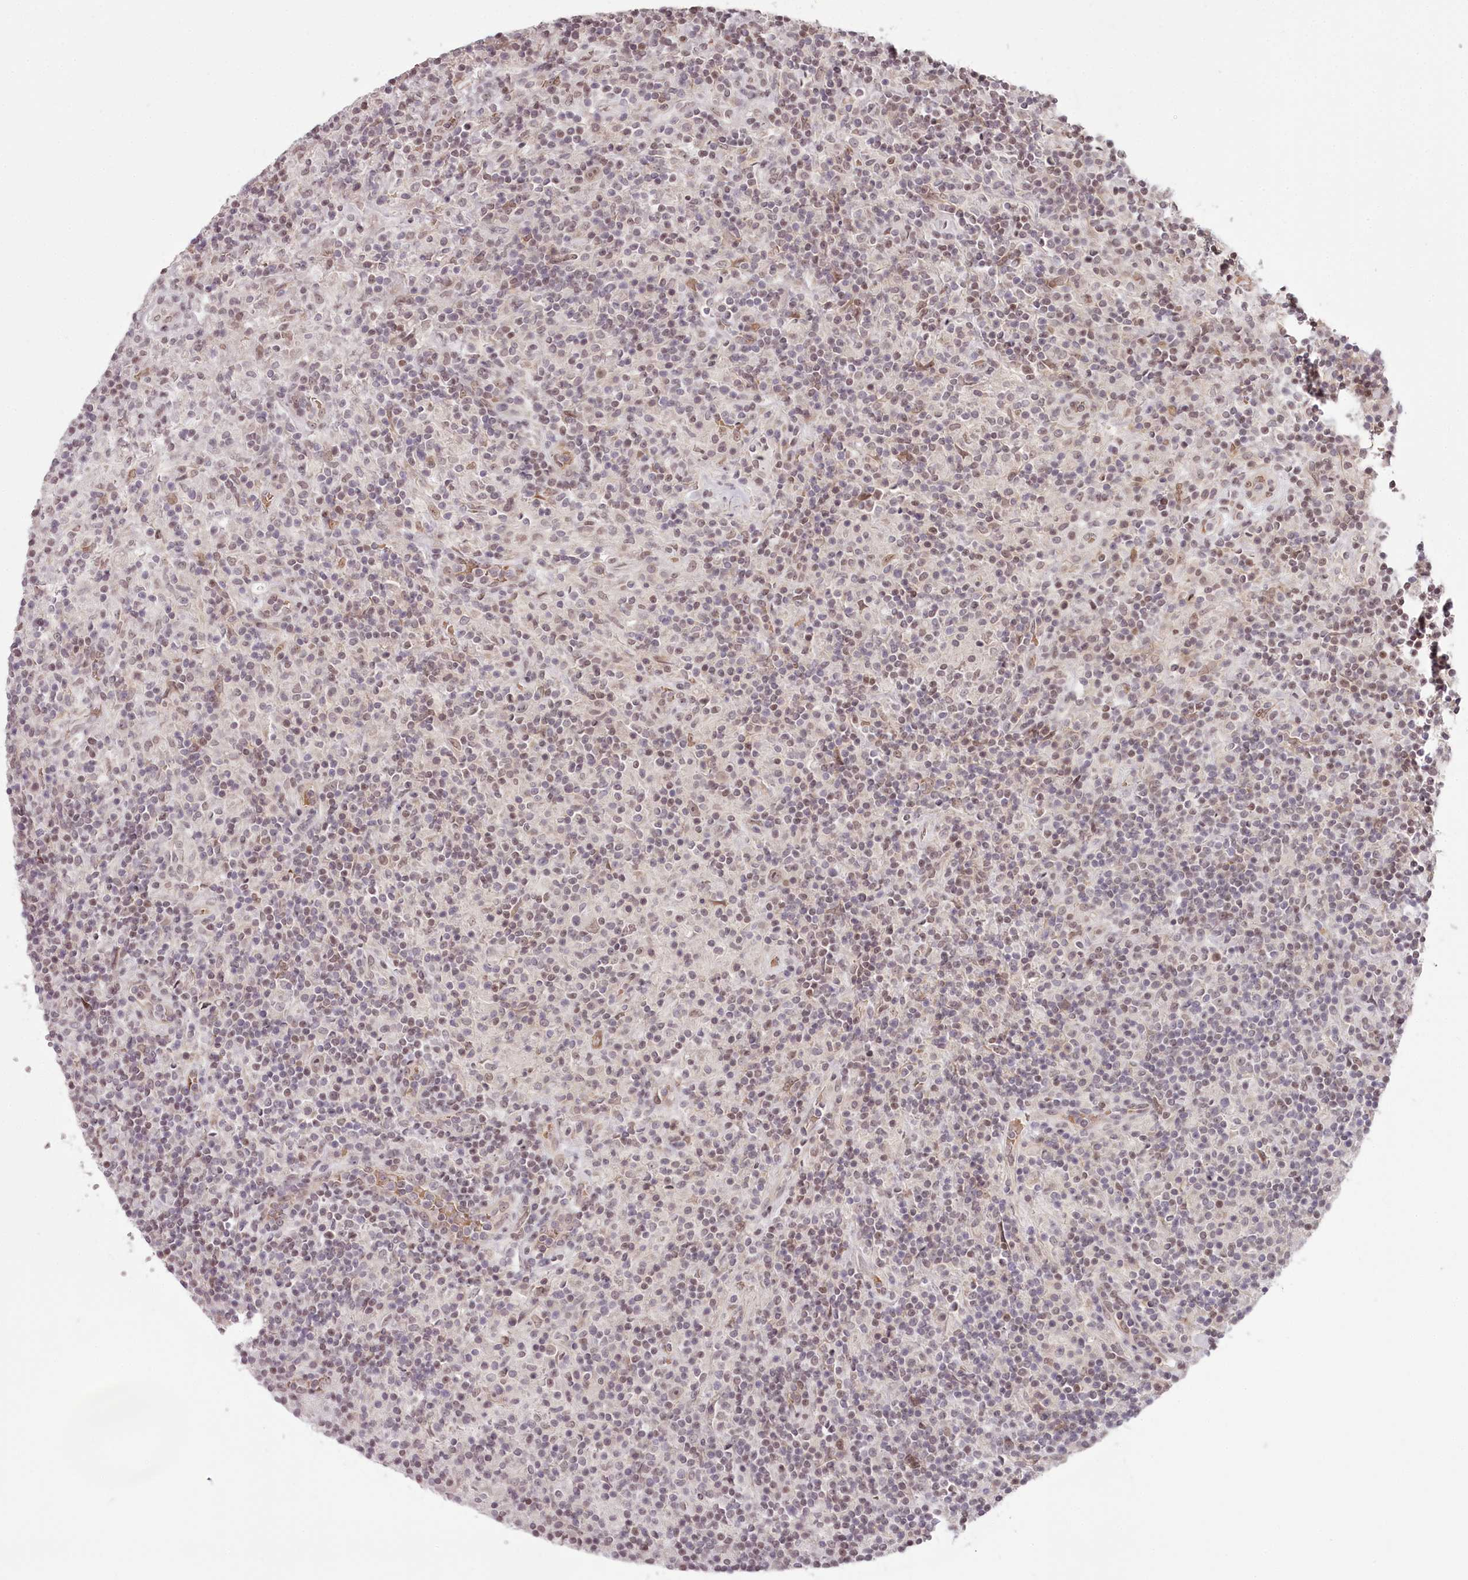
{"staining": {"intensity": "negative", "quantity": "none", "location": "none"}, "tissue": "lymphoma", "cell_type": "Tumor cells", "image_type": "cancer", "snomed": [{"axis": "morphology", "description": "Hodgkin's disease, NOS"}, {"axis": "topography", "description": "Lymph node"}], "caption": "Immunohistochemistry of Hodgkin's disease shows no positivity in tumor cells. (Stains: DAB immunohistochemistry (IHC) with hematoxylin counter stain, Microscopy: brightfield microscopy at high magnification).", "gene": "THYN1", "patient": {"sex": "male", "age": 70}}